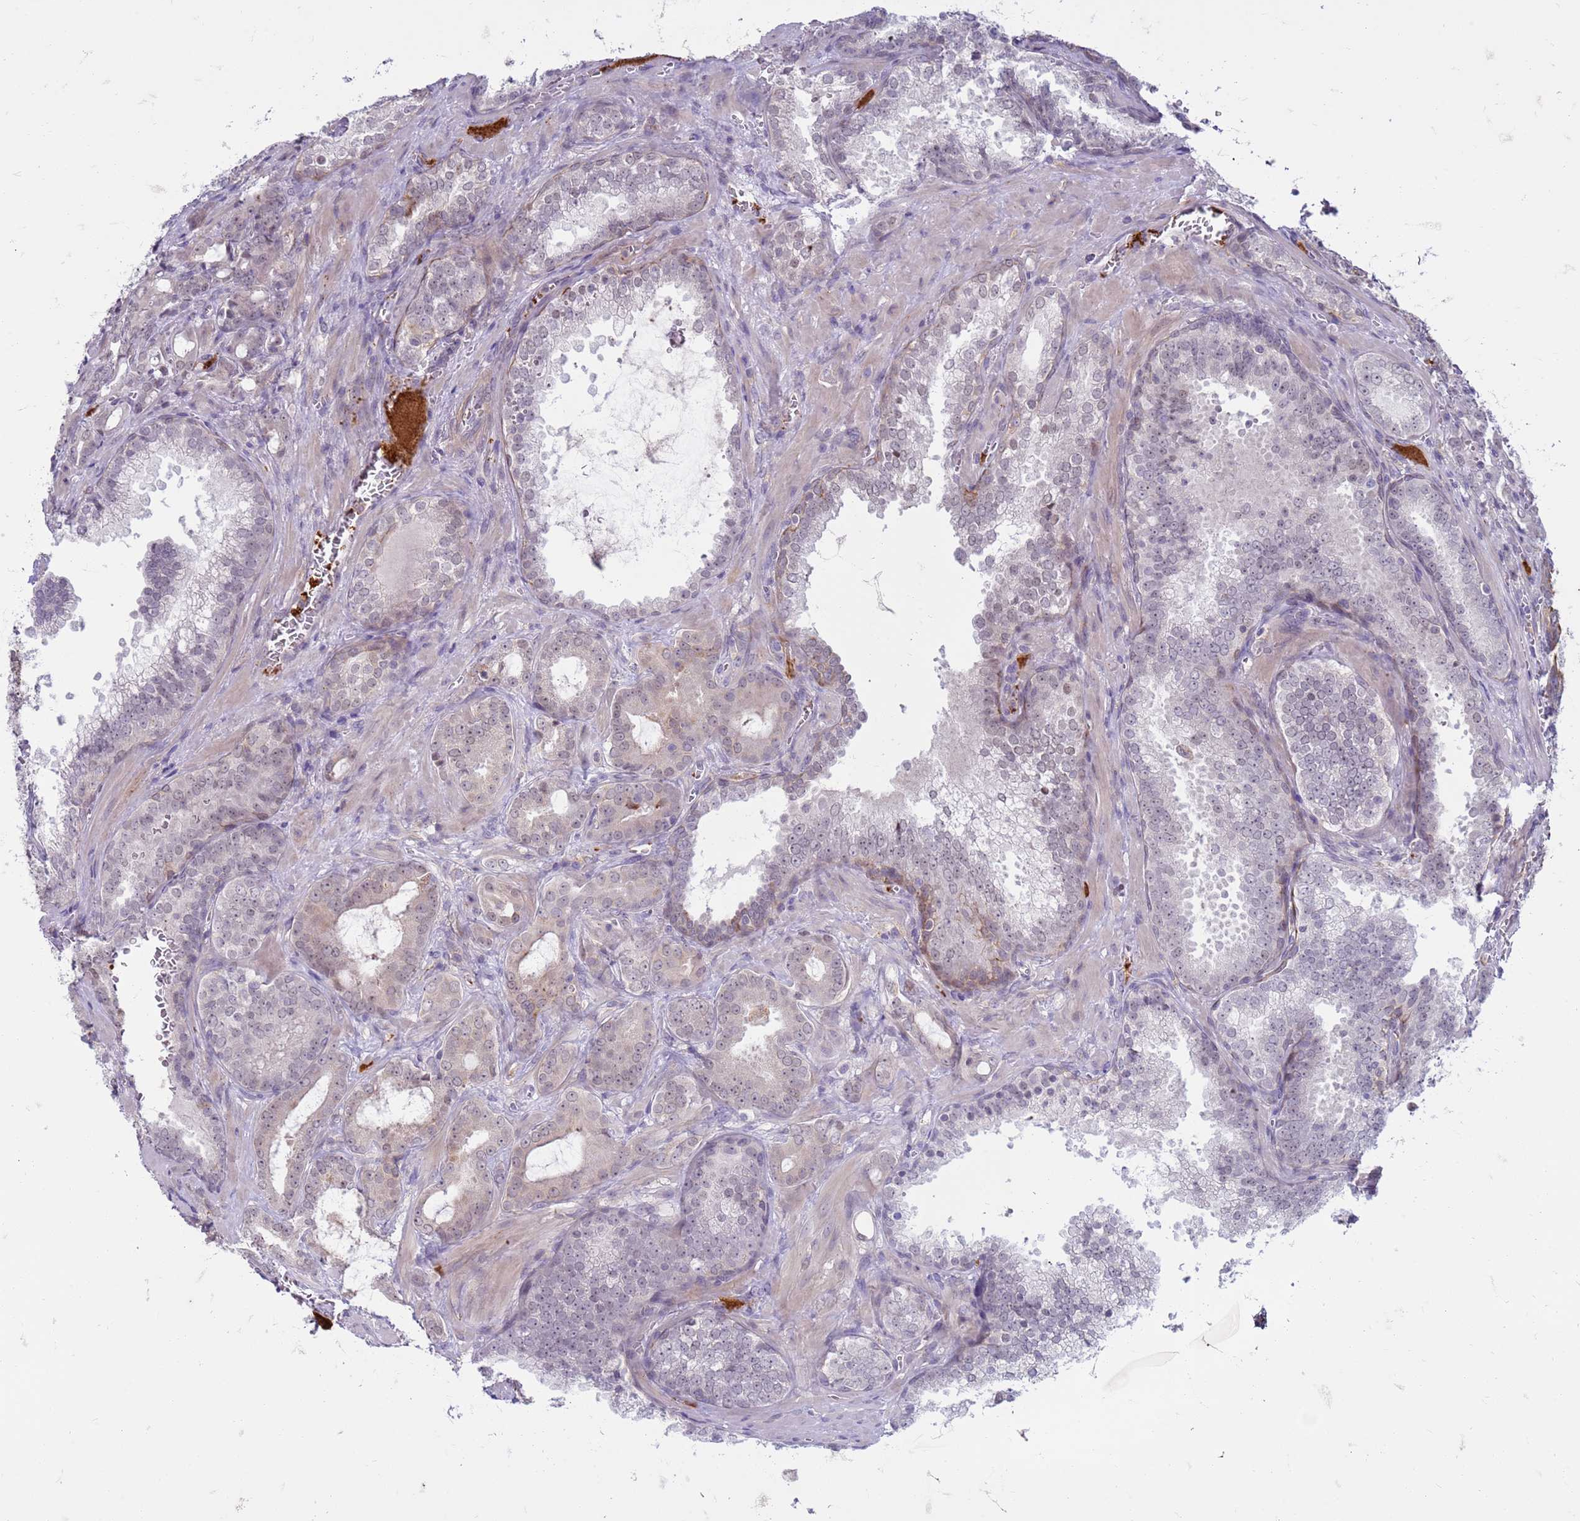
{"staining": {"intensity": "negative", "quantity": "none", "location": "none"}, "tissue": "prostate cancer", "cell_type": "Tumor cells", "image_type": "cancer", "snomed": [{"axis": "morphology", "description": "Adenocarcinoma, High grade"}, {"axis": "topography", "description": "Prostate"}], "caption": "Immunohistochemistry (IHC) histopathology image of human prostate cancer (adenocarcinoma (high-grade)) stained for a protein (brown), which shows no expression in tumor cells.", "gene": "SLC15A3", "patient": {"sex": "male", "age": 72}}